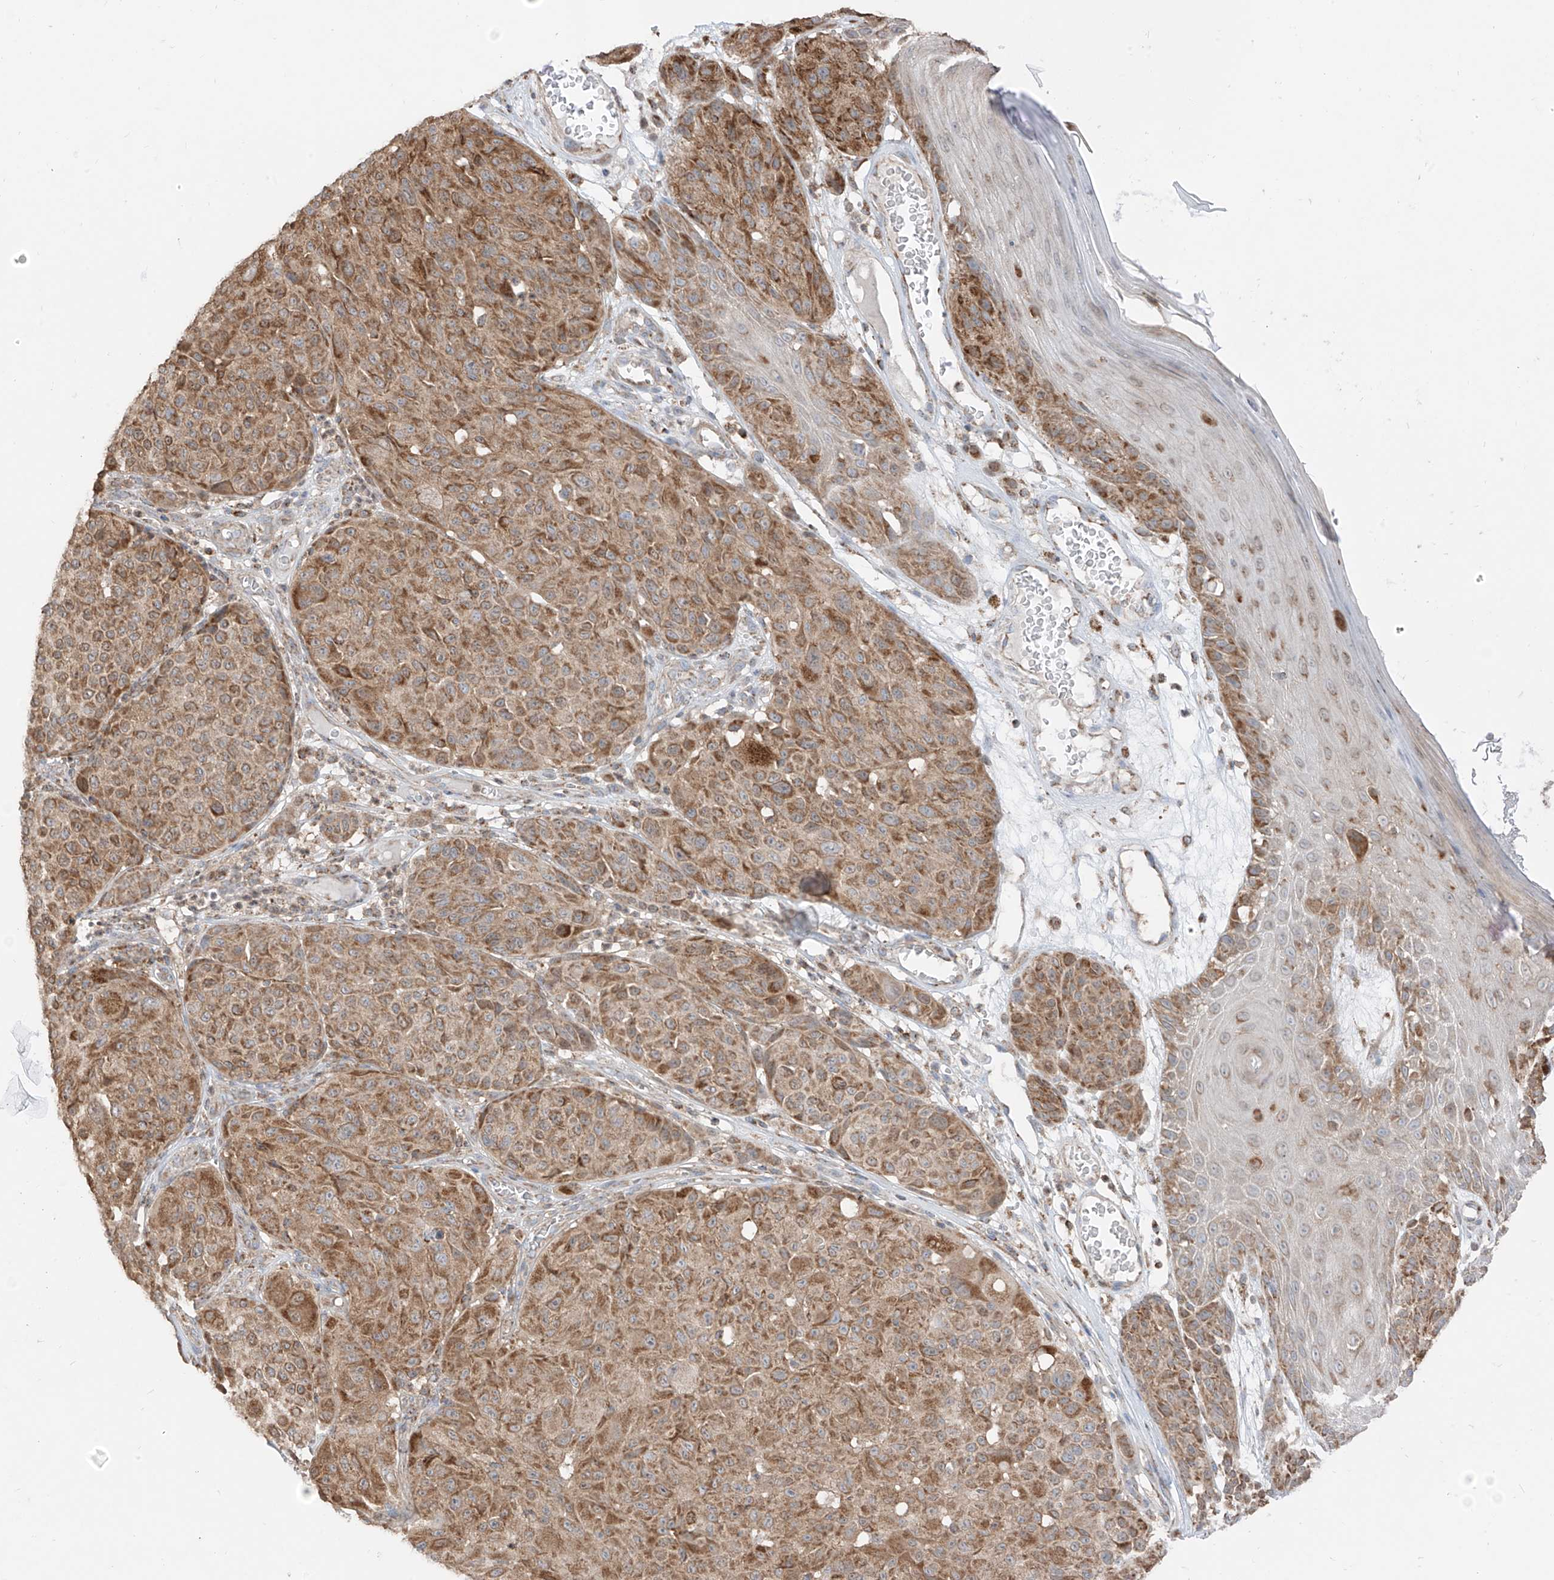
{"staining": {"intensity": "moderate", "quantity": ">75%", "location": "cytoplasmic/membranous"}, "tissue": "melanoma", "cell_type": "Tumor cells", "image_type": "cancer", "snomed": [{"axis": "morphology", "description": "Malignant melanoma, NOS"}, {"axis": "topography", "description": "Skin"}], "caption": "Immunohistochemical staining of melanoma displays medium levels of moderate cytoplasmic/membranous expression in about >75% of tumor cells.", "gene": "ETHE1", "patient": {"sex": "male", "age": 83}}